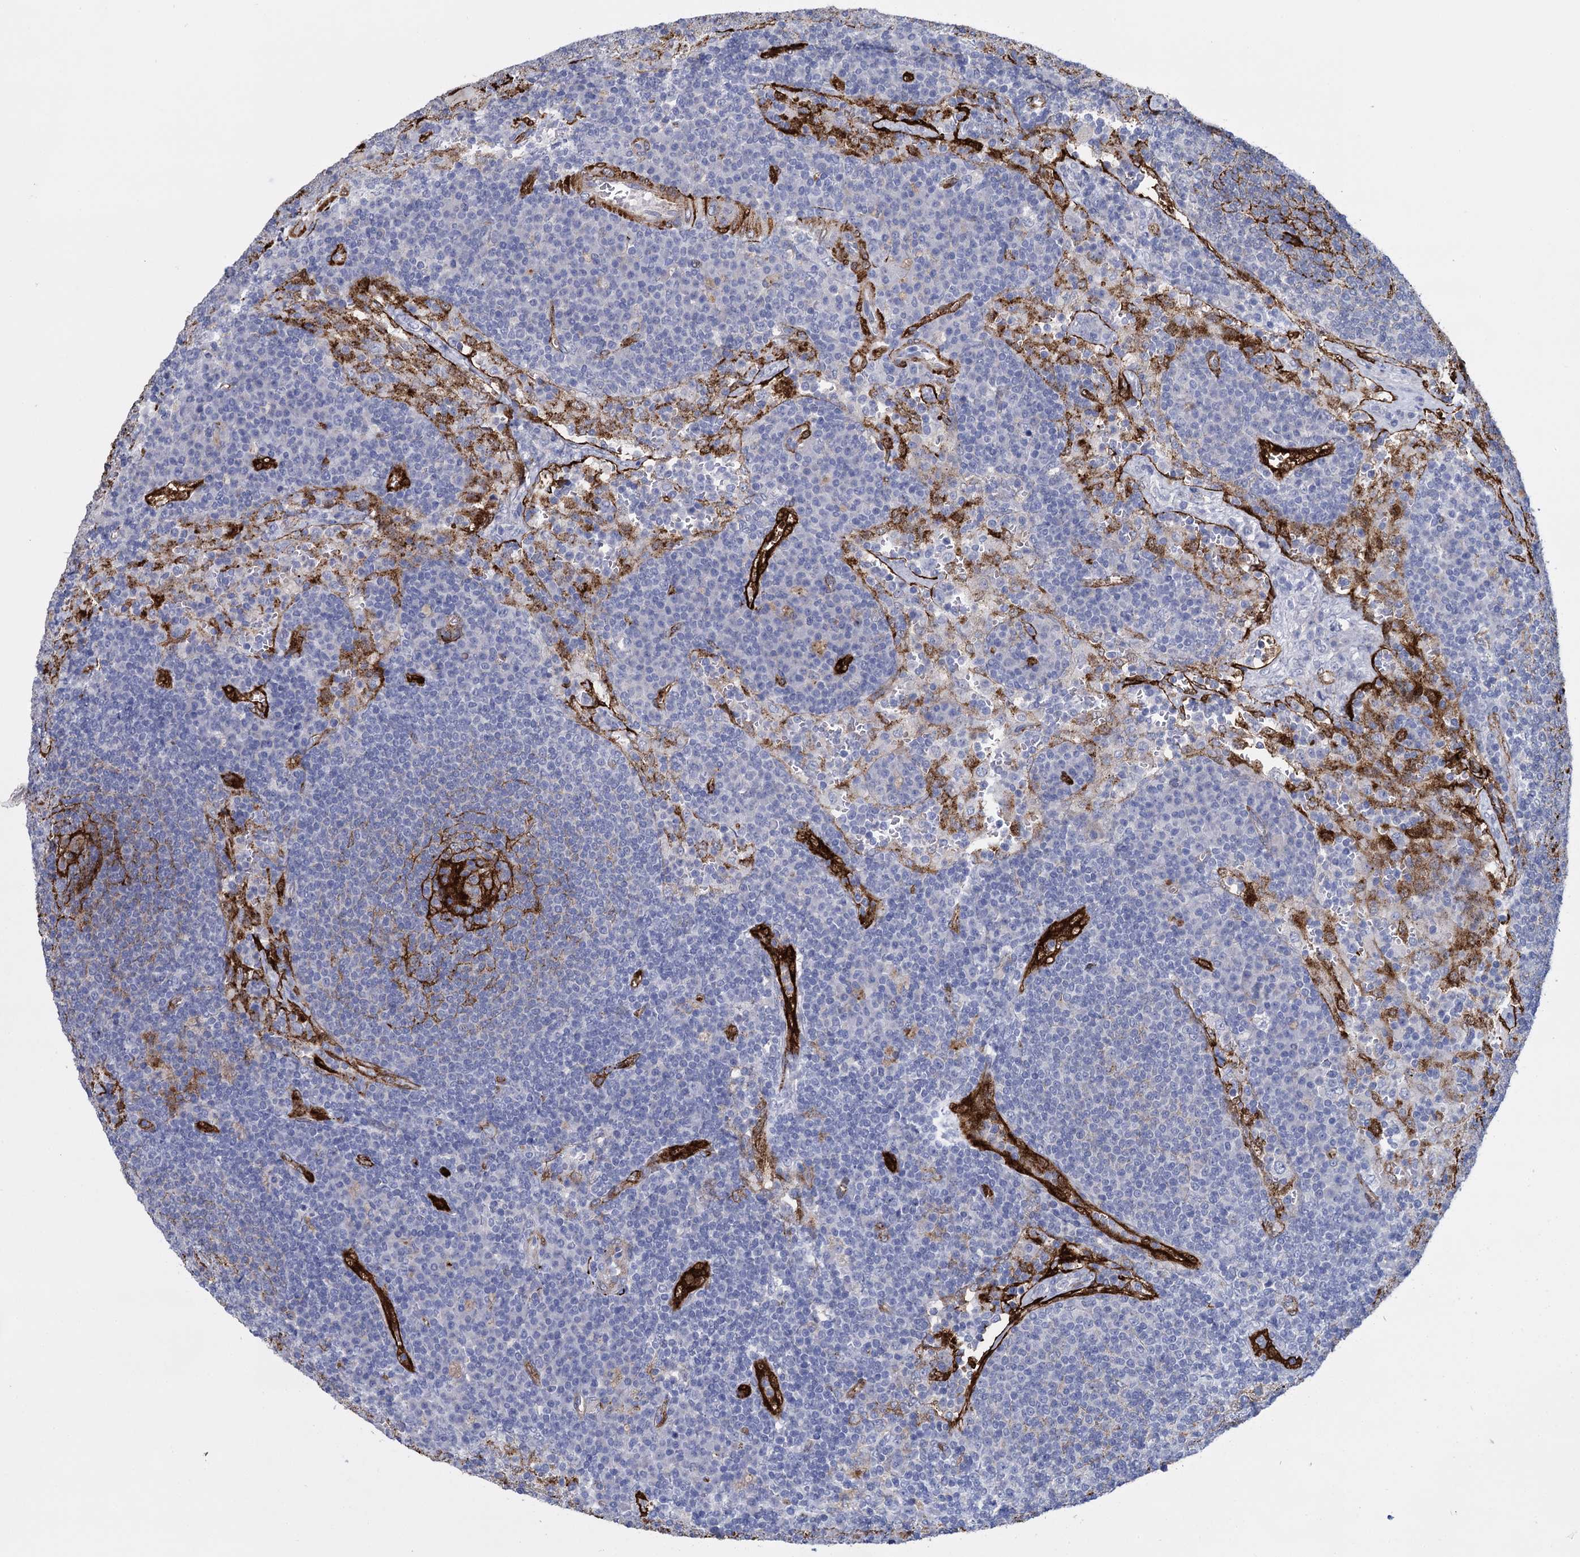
{"staining": {"intensity": "negative", "quantity": "none", "location": "none"}, "tissue": "lymph node", "cell_type": "Germinal center cells", "image_type": "normal", "snomed": [{"axis": "morphology", "description": "Normal tissue, NOS"}, {"axis": "topography", "description": "Lymph node"}], "caption": "Photomicrograph shows no protein positivity in germinal center cells of unremarkable lymph node.", "gene": "SNCG", "patient": {"sex": "female", "age": 70}}